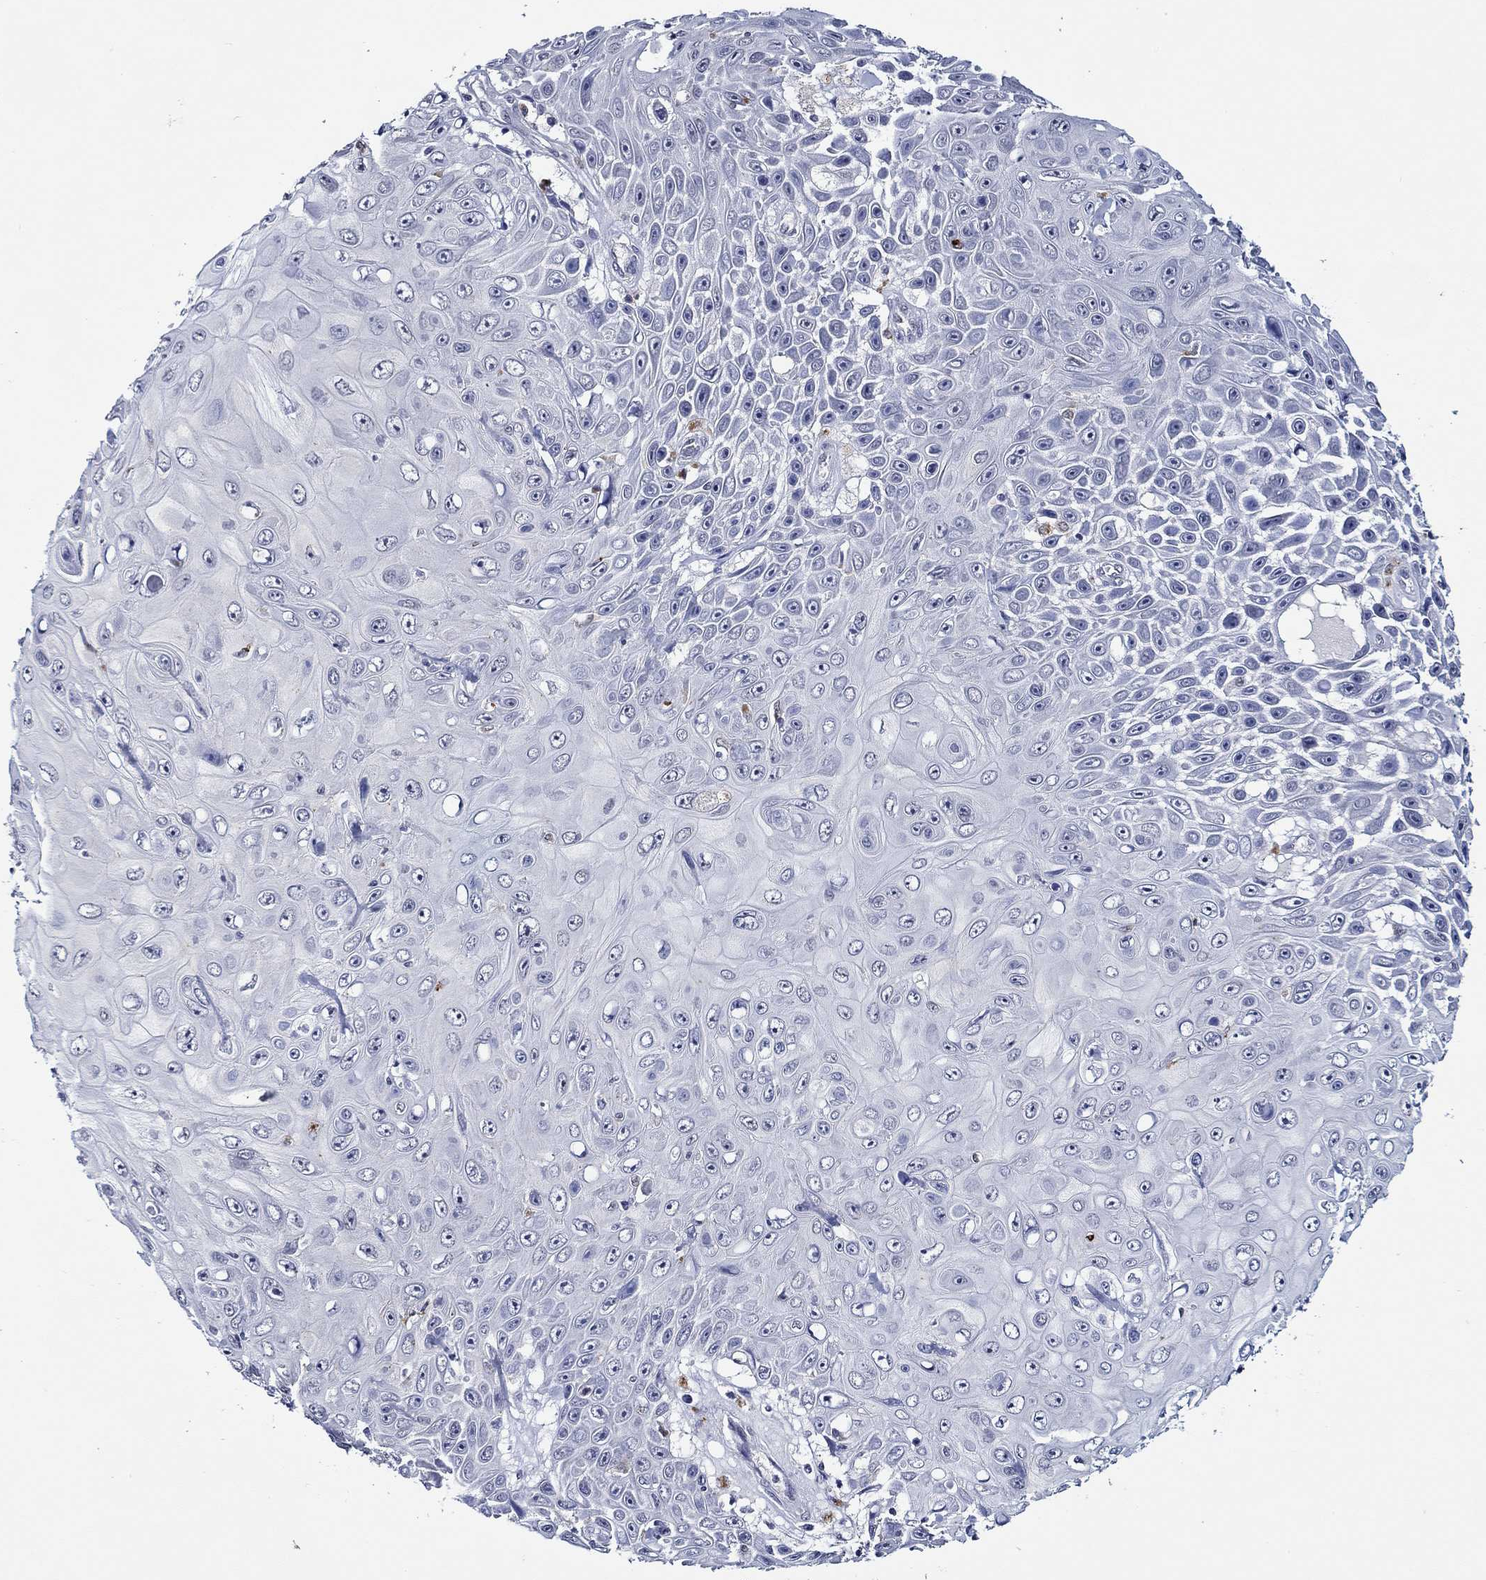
{"staining": {"intensity": "negative", "quantity": "none", "location": "none"}, "tissue": "skin cancer", "cell_type": "Tumor cells", "image_type": "cancer", "snomed": [{"axis": "morphology", "description": "Squamous cell carcinoma, NOS"}, {"axis": "topography", "description": "Skin"}], "caption": "Immunohistochemistry photomicrograph of human squamous cell carcinoma (skin) stained for a protein (brown), which demonstrates no staining in tumor cells.", "gene": "GATA2", "patient": {"sex": "male", "age": 82}}